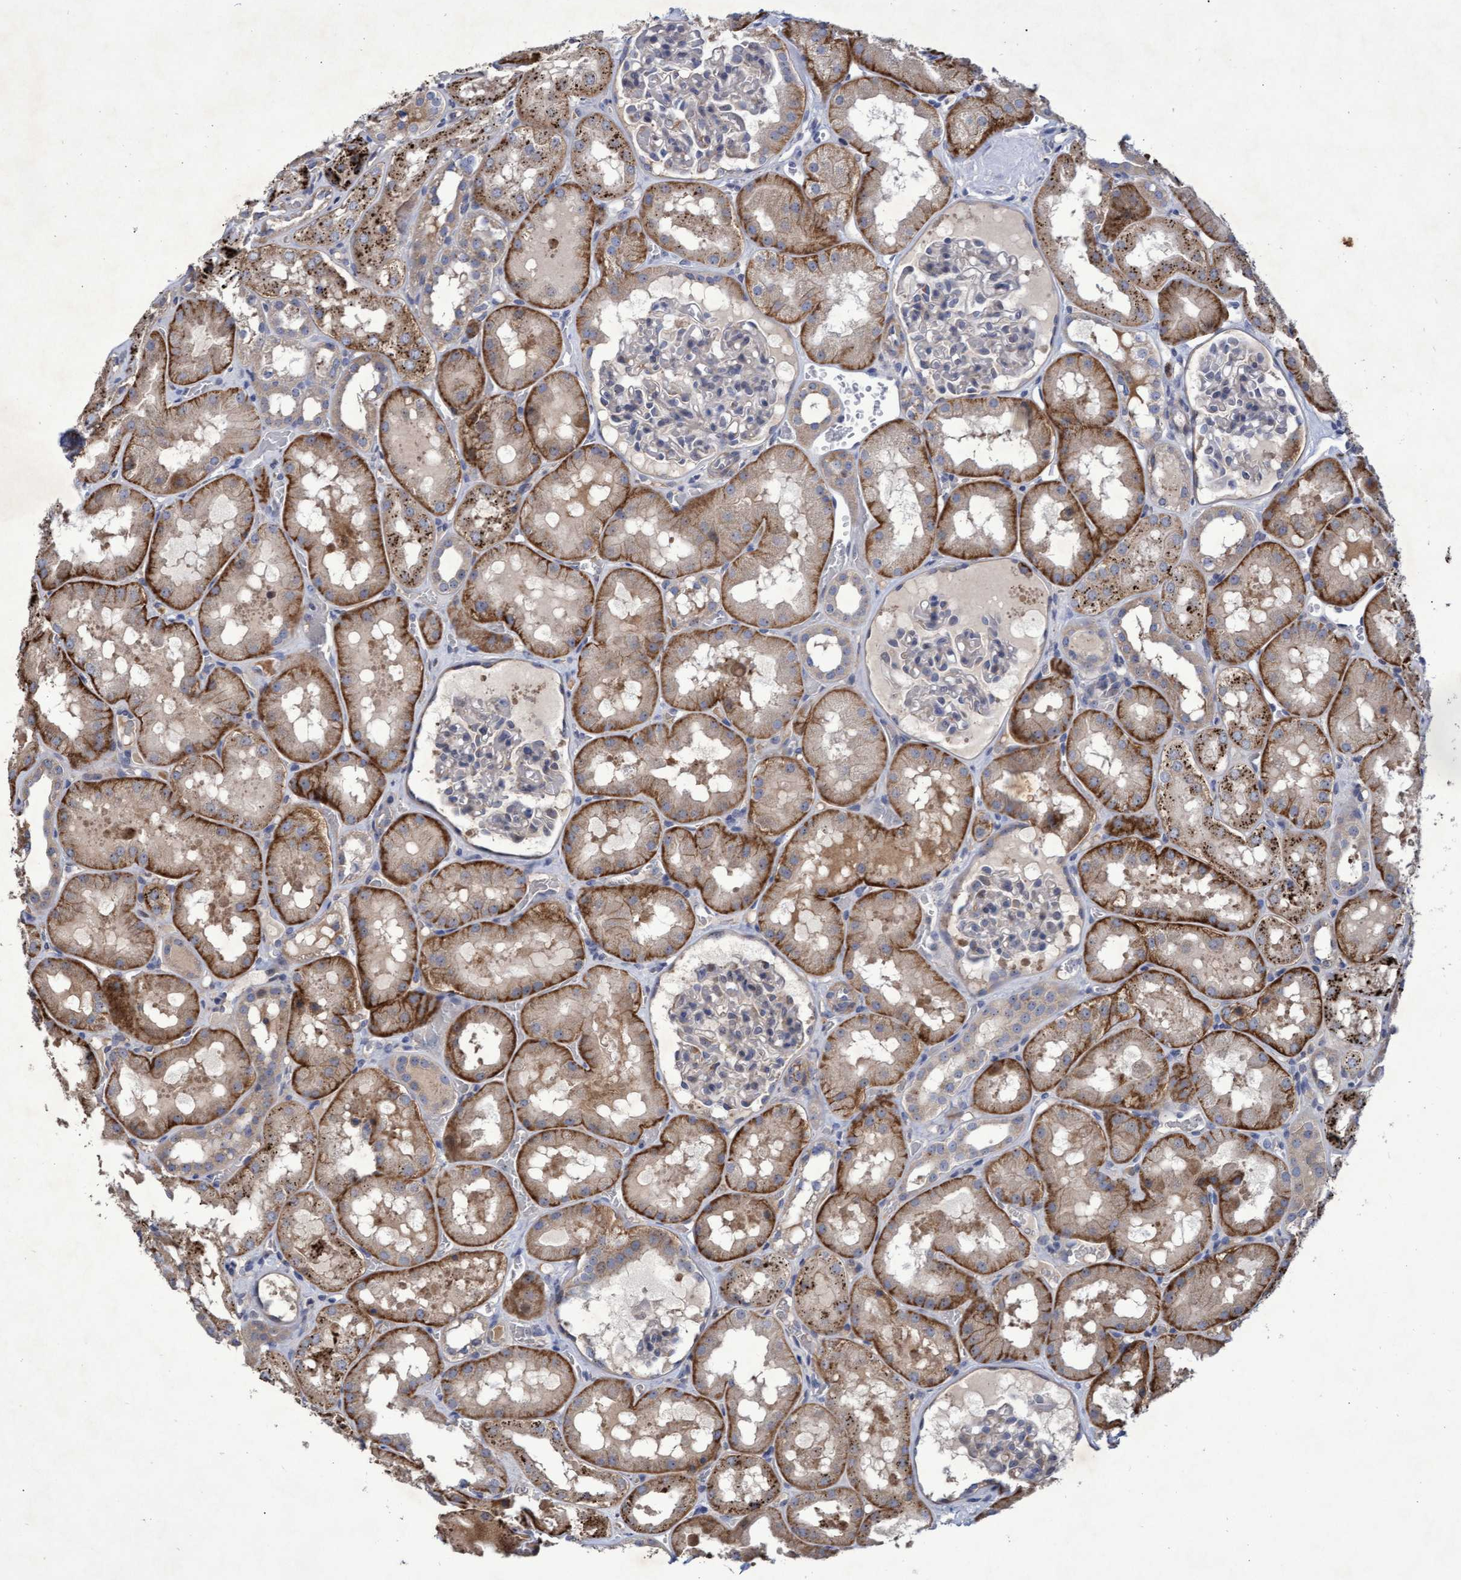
{"staining": {"intensity": "negative", "quantity": "none", "location": "none"}, "tissue": "kidney", "cell_type": "Cells in glomeruli", "image_type": "normal", "snomed": [{"axis": "morphology", "description": "Normal tissue, NOS"}, {"axis": "topography", "description": "Kidney"}, {"axis": "topography", "description": "Urinary bladder"}], "caption": "Immunohistochemical staining of normal kidney exhibits no significant expression in cells in glomeruli.", "gene": "ABCF2", "patient": {"sex": "male", "age": 16}}